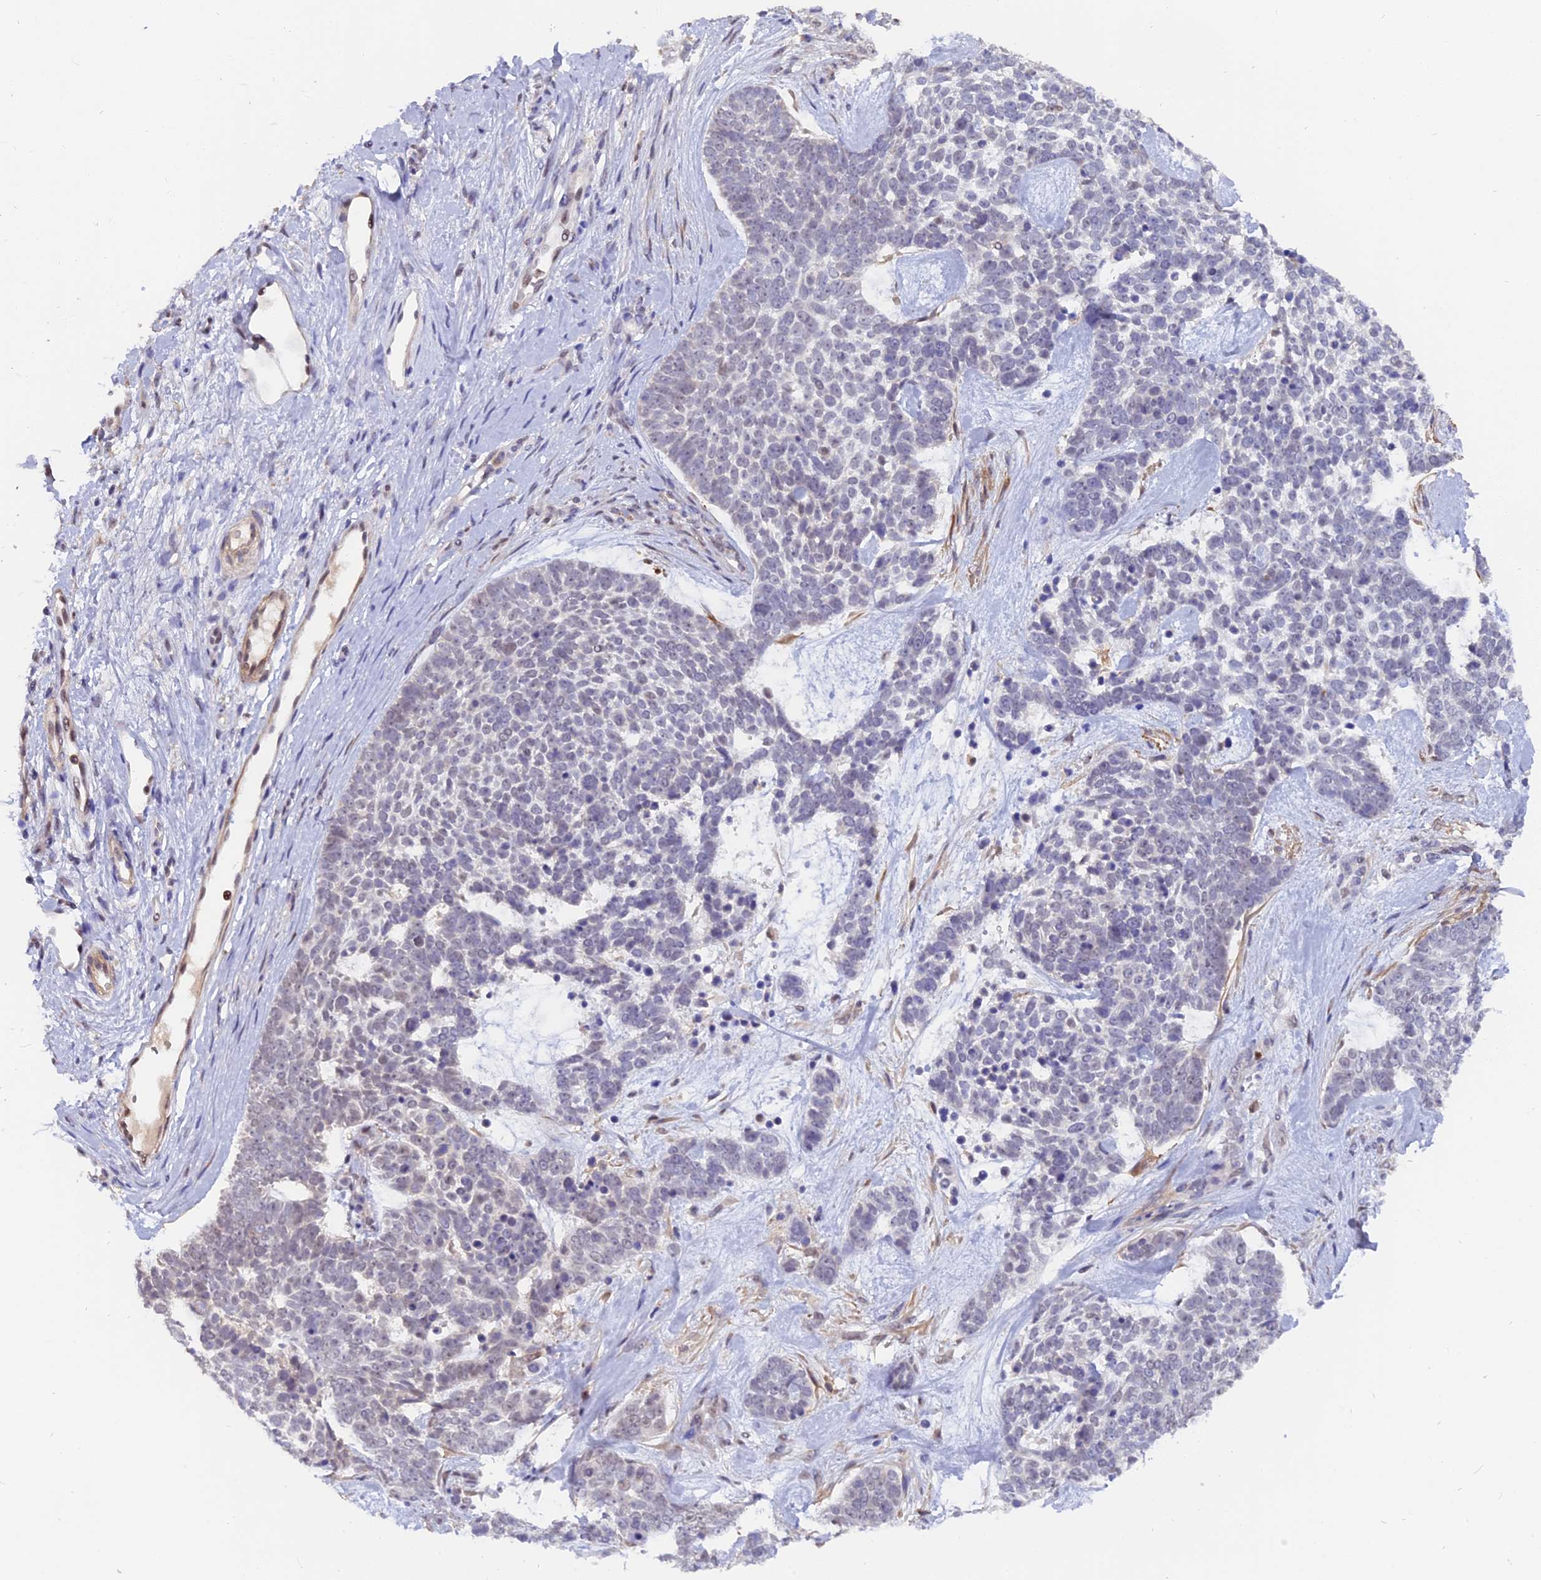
{"staining": {"intensity": "negative", "quantity": "none", "location": "none"}, "tissue": "skin cancer", "cell_type": "Tumor cells", "image_type": "cancer", "snomed": [{"axis": "morphology", "description": "Basal cell carcinoma"}, {"axis": "topography", "description": "Skin"}], "caption": "This photomicrograph is of basal cell carcinoma (skin) stained with IHC to label a protein in brown with the nuclei are counter-stained blue. There is no staining in tumor cells.", "gene": "FAM118B", "patient": {"sex": "female", "age": 81}}